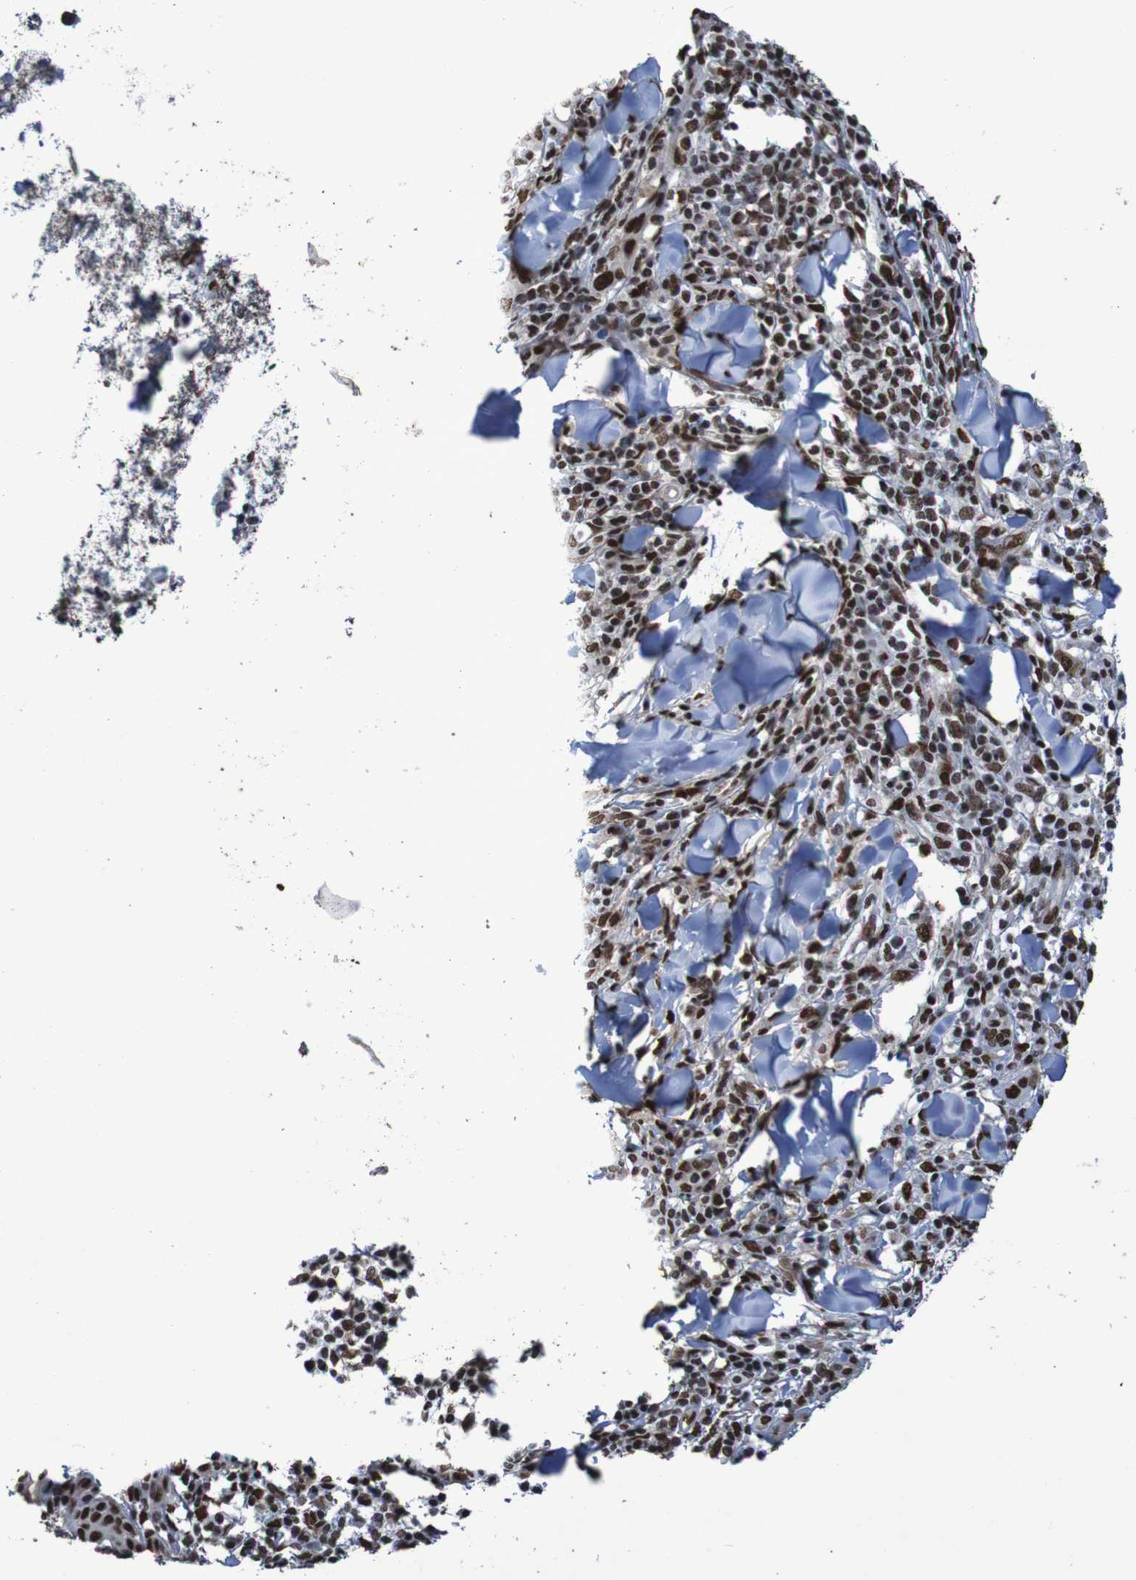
{"staining": {"intensity": "strong", "quantity": ">75%", "location": "nuclear"}, "tissue": "skin cancer", "cell_type": "Tumor cells", "image_type": "cancer", "snomed": [{"axis": "morphology", "description": "Squamous cell carcinoma, NOS"}, {"axis": "topography", "description": "Skin"}], "caption": "IHC staining of skin cancer, which reveals high levels of strong nuclear positivity in approximately >75% of tumor cells indicating strong nuclear protein staining. The staining was performed using DAB (3,3'-diaminobenzidine) (brown) for protein detection and nuclei were counterstained in hematoxylin (blue).", "gene": "HNRNPR", "patient": {"sex": "male", "age": 24}}